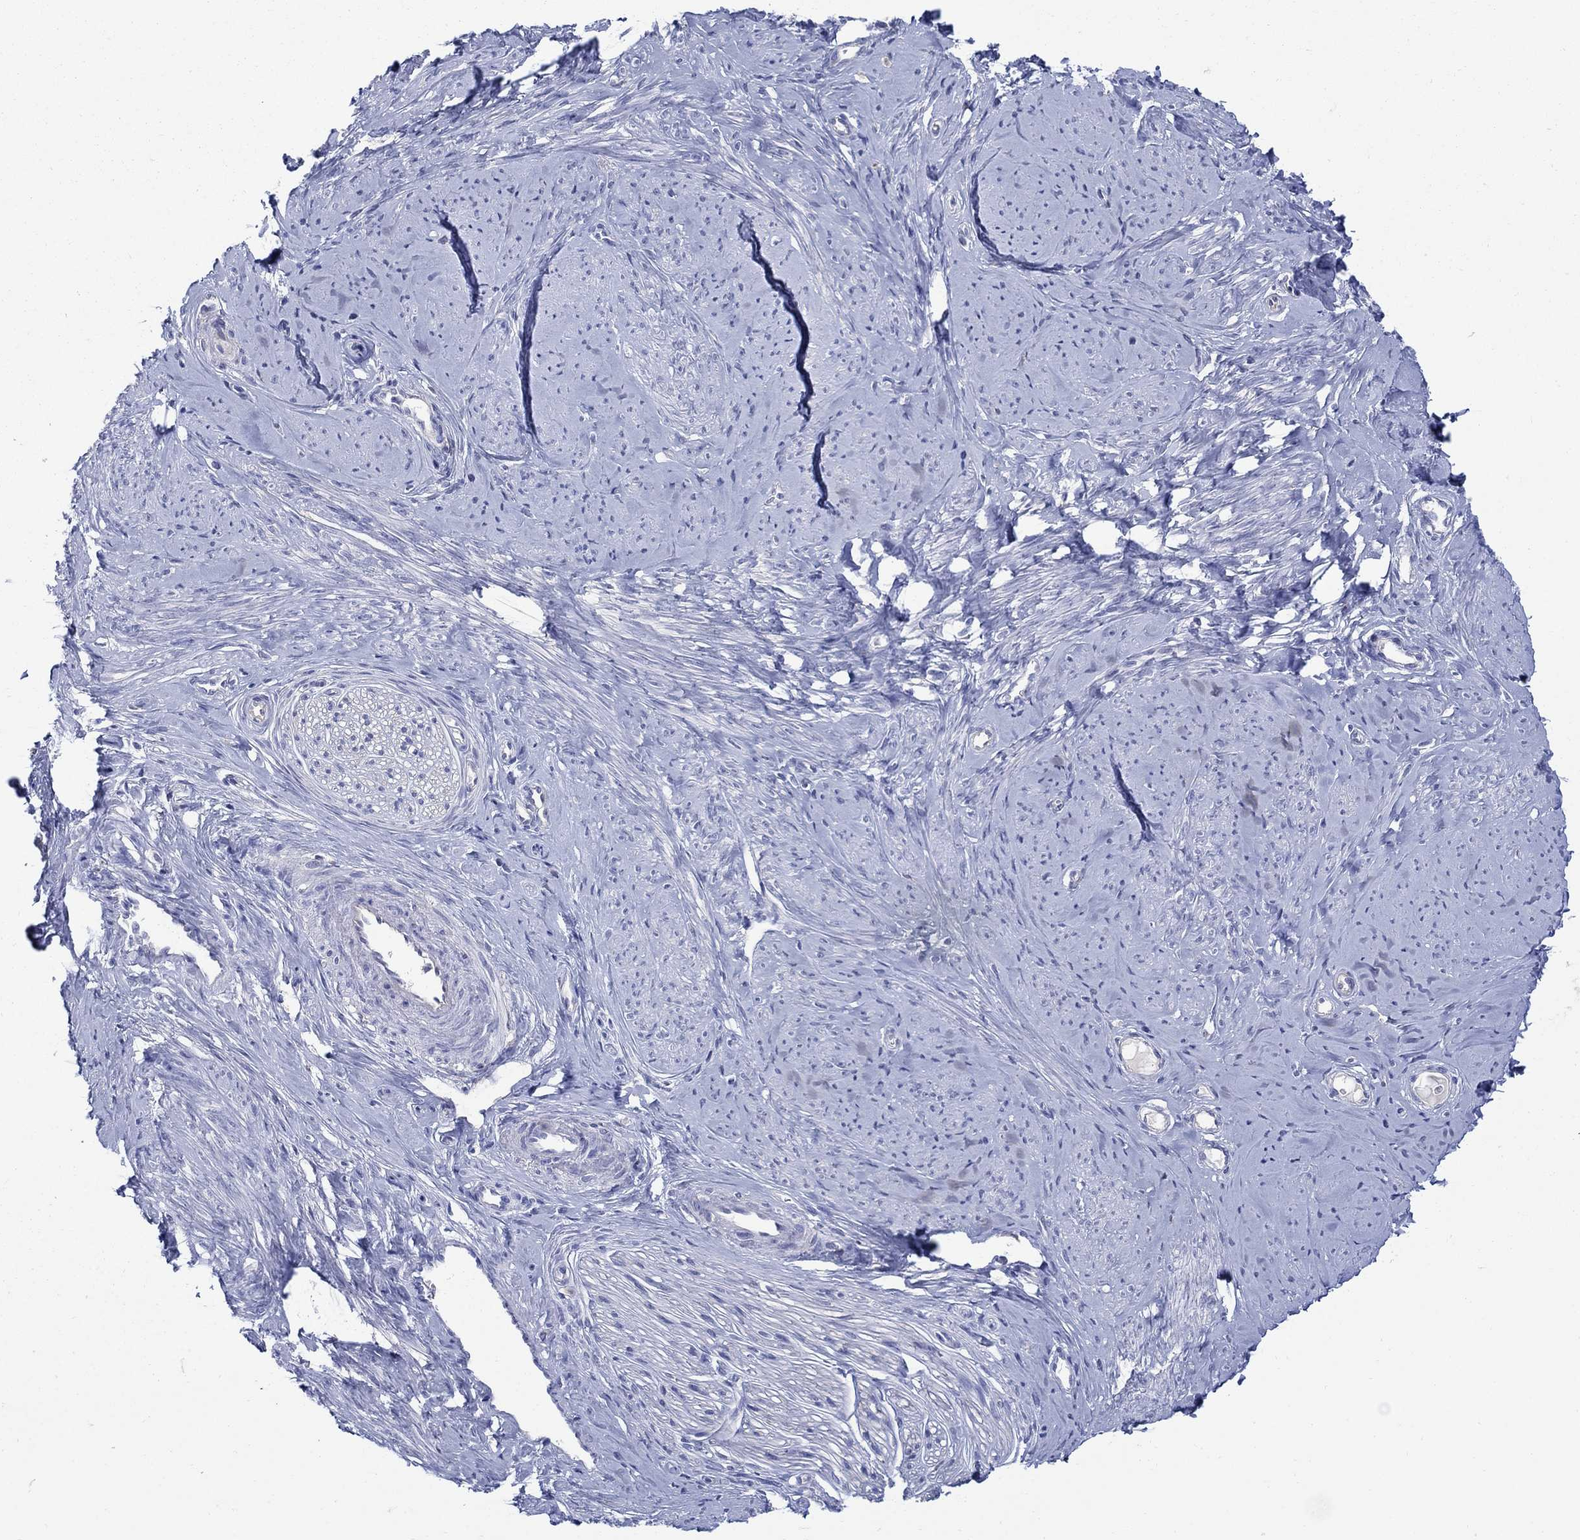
{"staining": {"intensity": "negative", "quantity": "none", "location": "none"}, "tissue": "smooth muscle", "cell_type": "Smooth muscle cells", "image_type": "normal", "snomed": [{"axis": "morphology", "description": "Normal tissue, NOS"}, {"axis": "topography", "description": "Smooth muscle"}], "caption": "Immunohistochemistry histopathology image of normal human smooth muscle stained for a protein (brown), which displays no positivity in smooth muscle cells. (DAB IHC visualized using brightfield microscopy, high magnification).", "gene": "REEP2", "patient": {"sex": "female", "age": 48}}